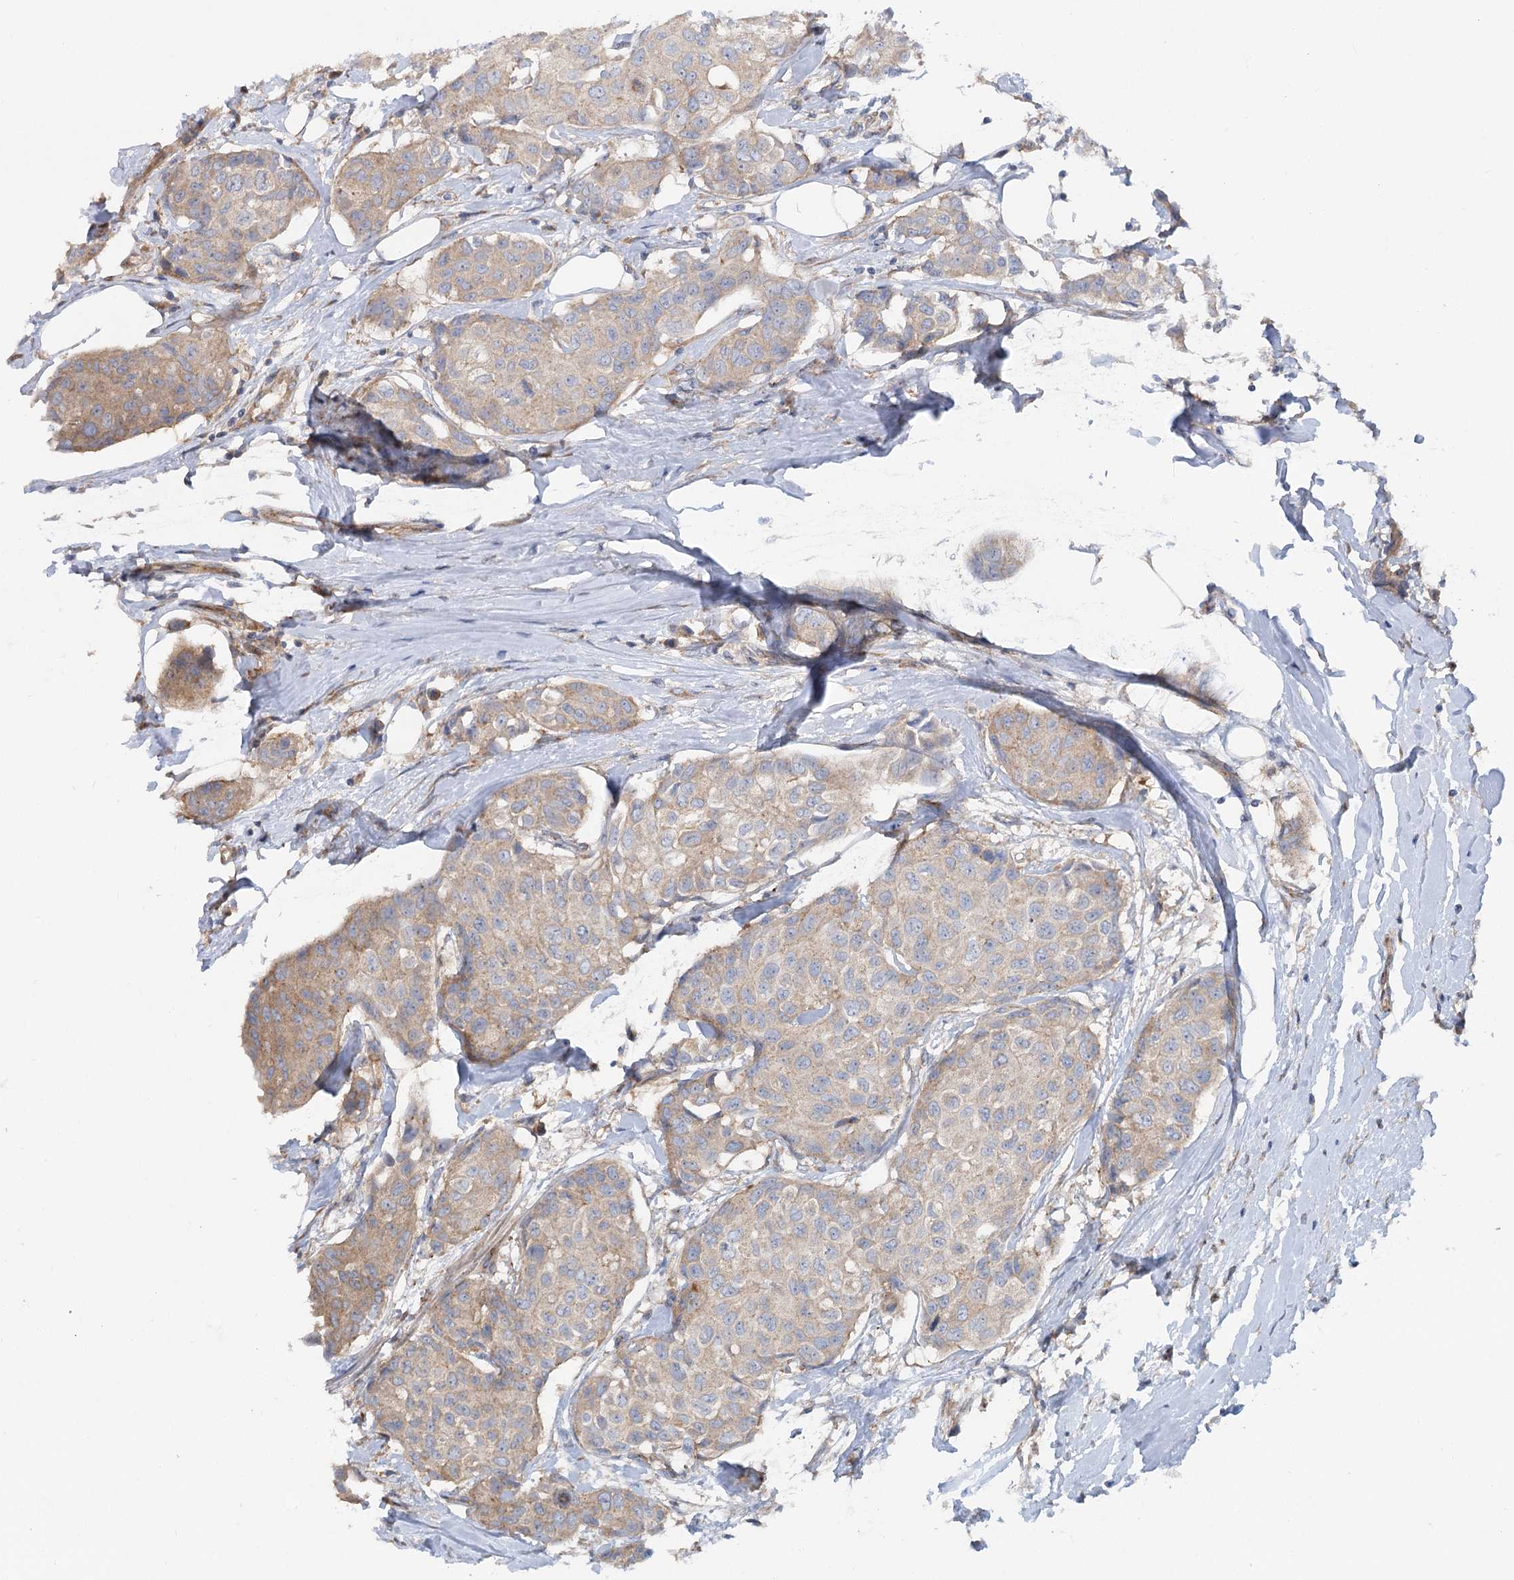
{"staining": {"intensity": "weak", "quantity": ">75%", "location": "cytoplasmic/membranous"}, "tissue": "breast cancer", "cell_type": "Tumor cells", "image_type": "cancer", "snomed": [{"axis": "morphology", "description": "Duct carcinoma"}, {"axis": "topography", "description": "Breast"}], "caption": "DAB (3,3'-diaminobenzidine) immunohistochemical staining of breast cancer (invasive ductal carcinoma) exhibits weak cytoplasmic/membranous protein positivity in approximately >75% of tumor cells.", "gene": "SCN11A", "patient": {"sex": "female", "age": 80}}